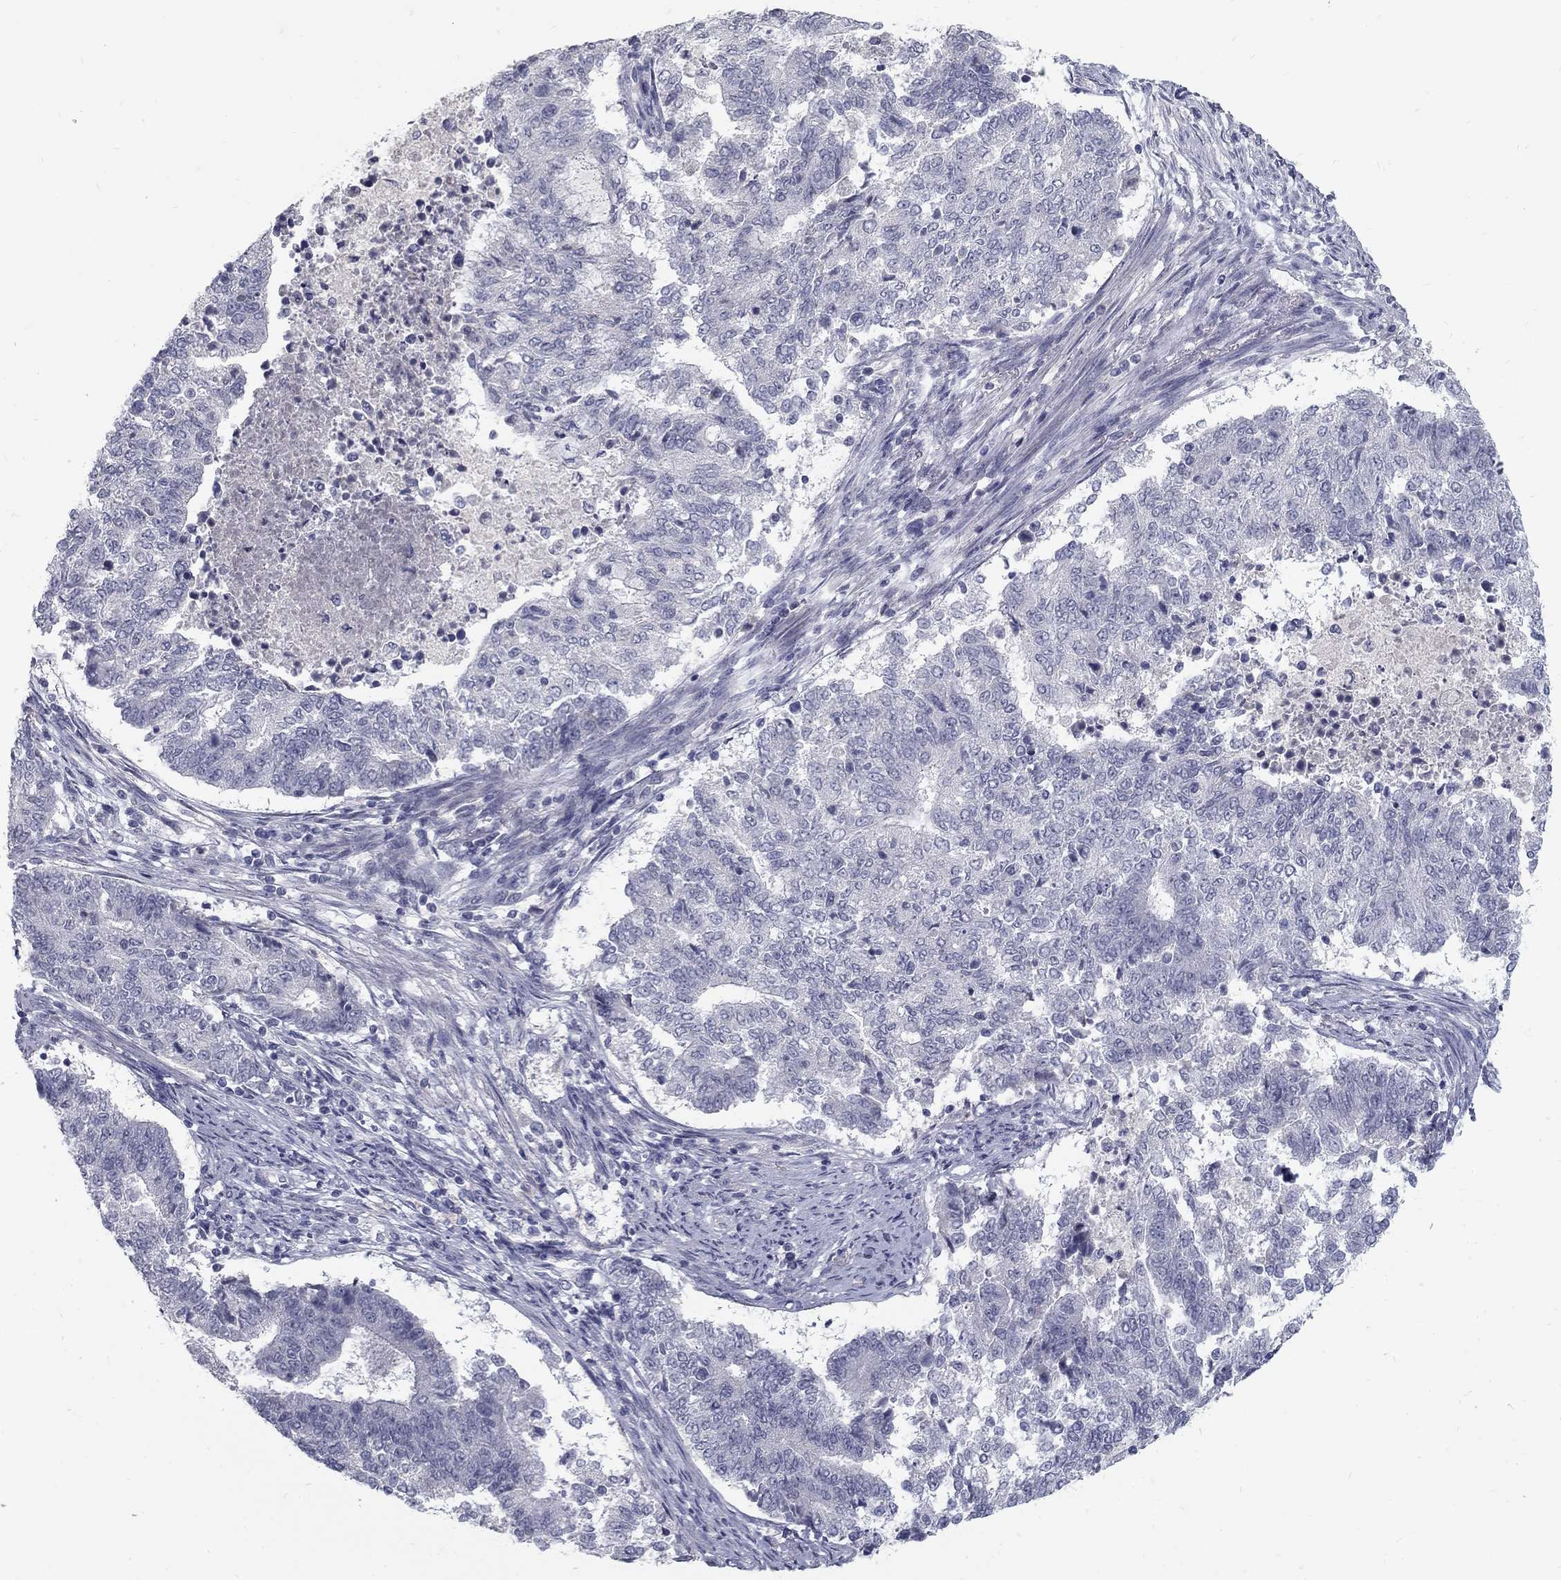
{"staining": {"intensity": "negative", "quantity": "none", "location": "none"}, "tissue": "endometrial cancer", "cell_type": "Tumor cells", "image_type": "cancer", "snomed": [{"axis": "morphology", "description": "Adenocarcinoma, NOS"}, {"axis": "topography", "description": "Endometrium"}], "caption": "Image shows no protein staining in tumor cells of adenocarcinoma (endometrial) tissue. (DAB IHC with hematoxylin counter stain).", "gene": "NOS1", "patient": {"sex": "female", "age": 65}}